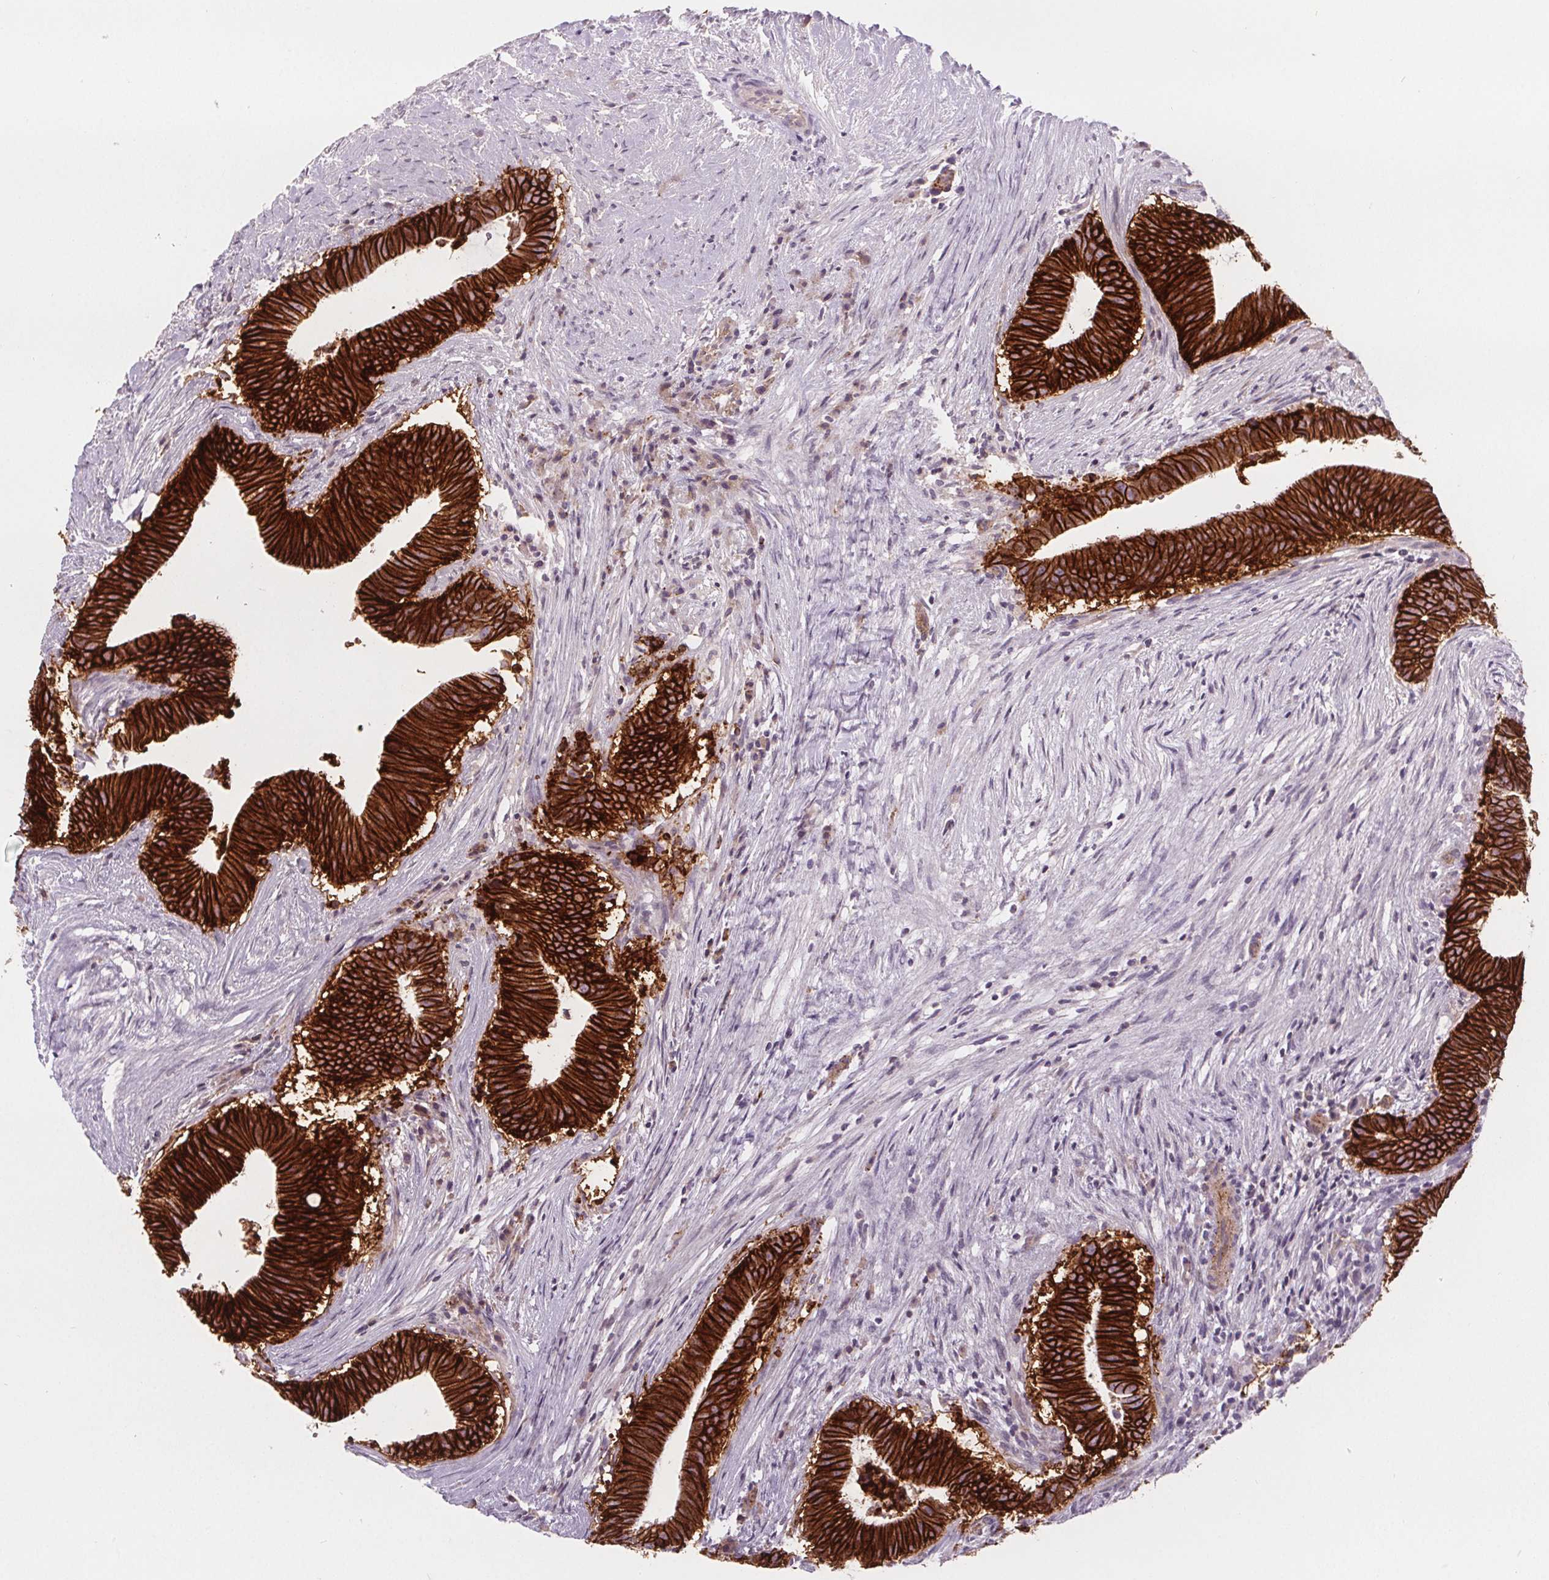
{"staining": {"intensity": "strong", "quantity": ">75%", "location": "cytoplasmic/membranous"}, "tissue": "colorectal cancer", "cell_type": "Tumor cells", "image_type": "cancer", "snomed": [{"axis": "morphology", "description": "Adenocarcinoma, NOS"}, {"axis": "topography", "description": "Colon"}], "caption": "Tumor cells exhibit high levels of strong cytoplasmic/membranous staining in approximately >75% of cells in colorectal cancer. (brown staining indicates protein expression, while blue staining denotes nuclei).", "gene": "ATP1A1", "patient": {"sex": "female", "age": 43}}